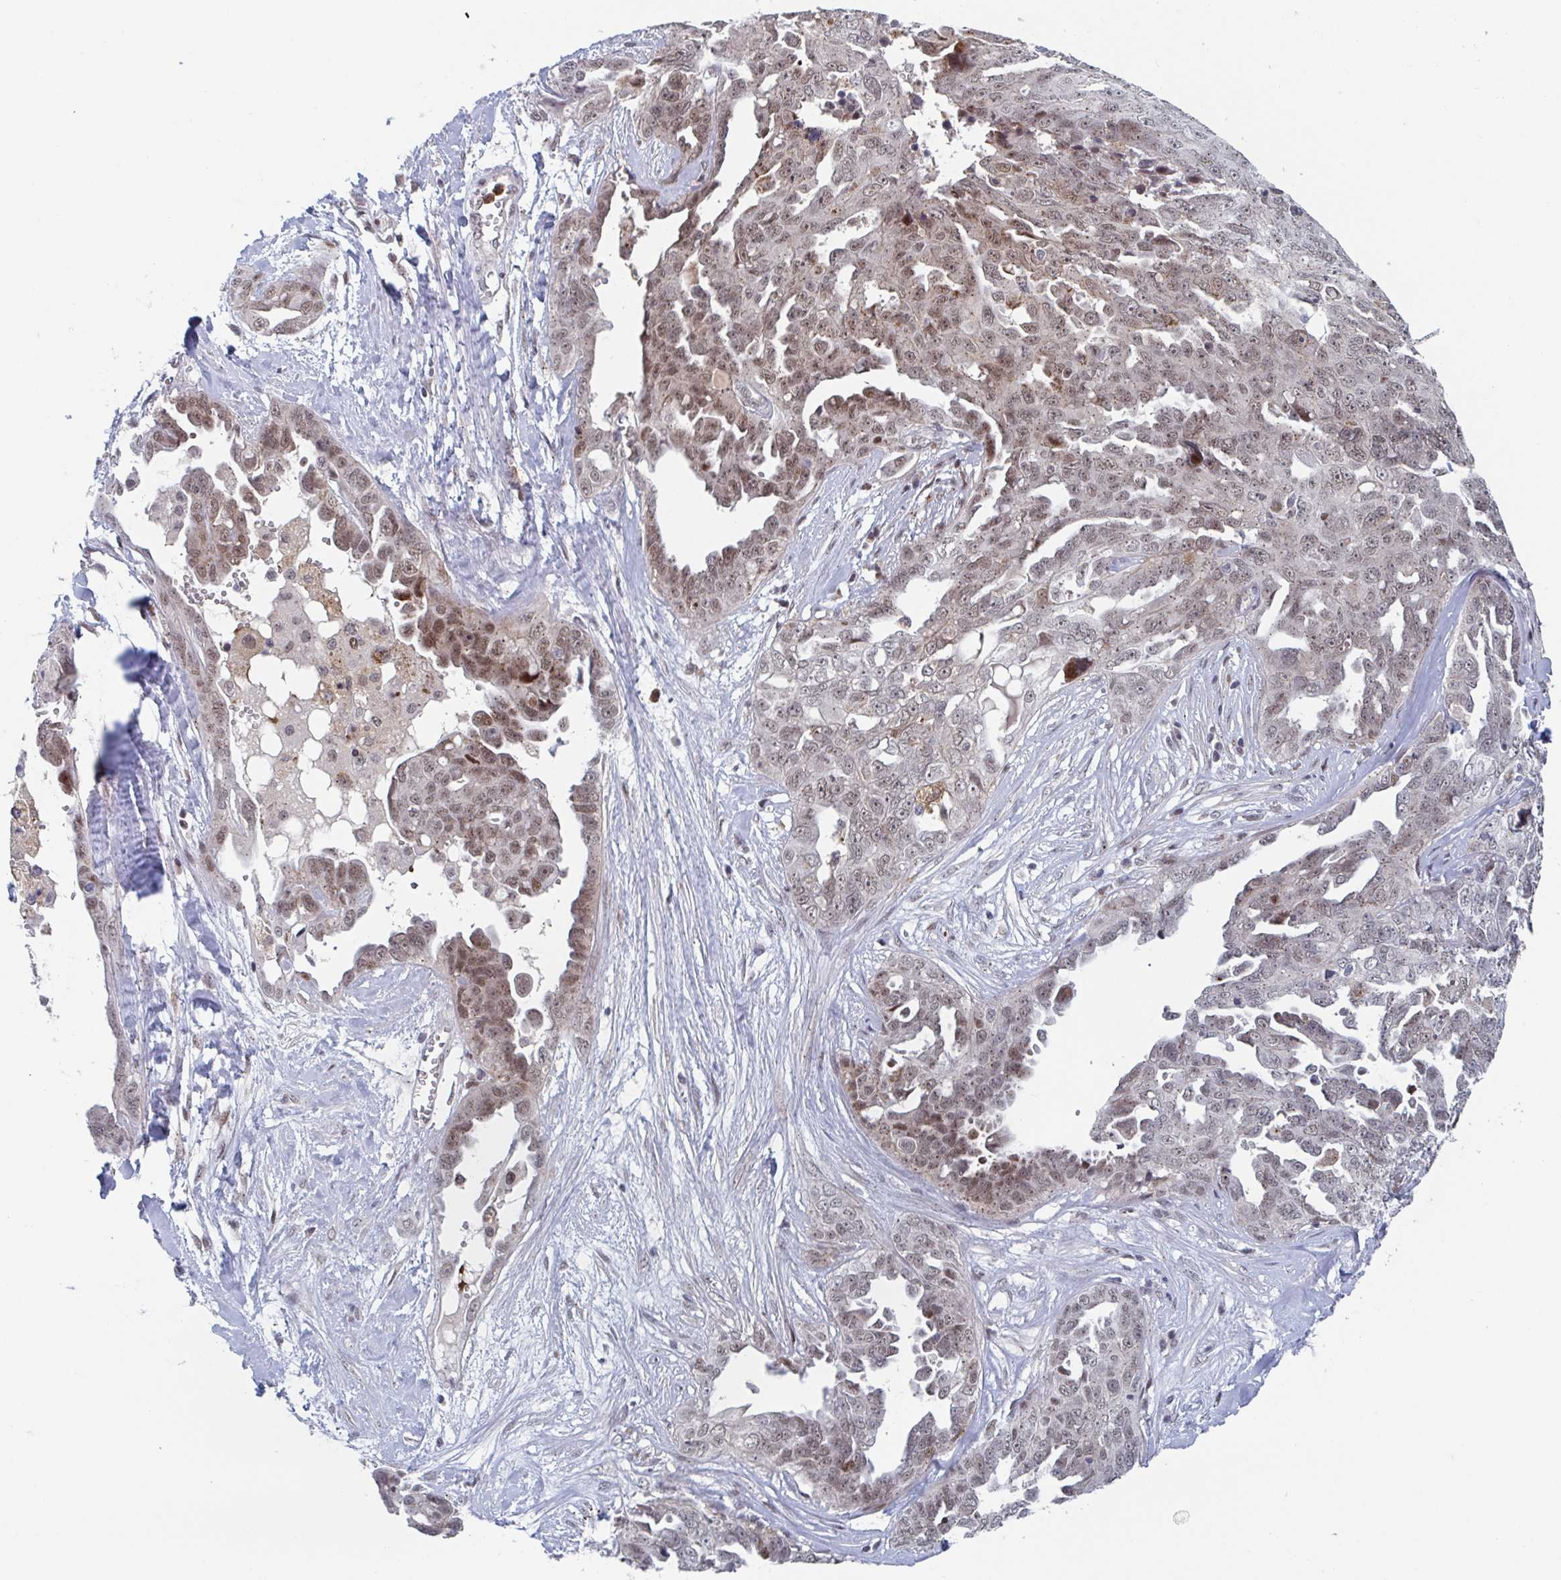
{"staining": {"intensity": "moderate", "quantity": "25%-75%", "location": "nuclear"}, "tissue": "ovarian cancer", "cell_type": "Tumor cells", "image_type": "cancer", "snomed": [{"axis": "morphology", "description": "Carcinoma, endometroid"}, {"axis": "topography", "description": "Ovary"}], "caption": "IHC micrograph of neoplastic tissue: ovarian endometroid carcinoma stained using immunohistochemistry (IHC) reveals medium levels of moderate protein expression localized specifically in the nuclear of tumor cells, appearing as a nuclear brown color.", "gene": "RNF212", "patient": {"sex": "female", "age": 70}}